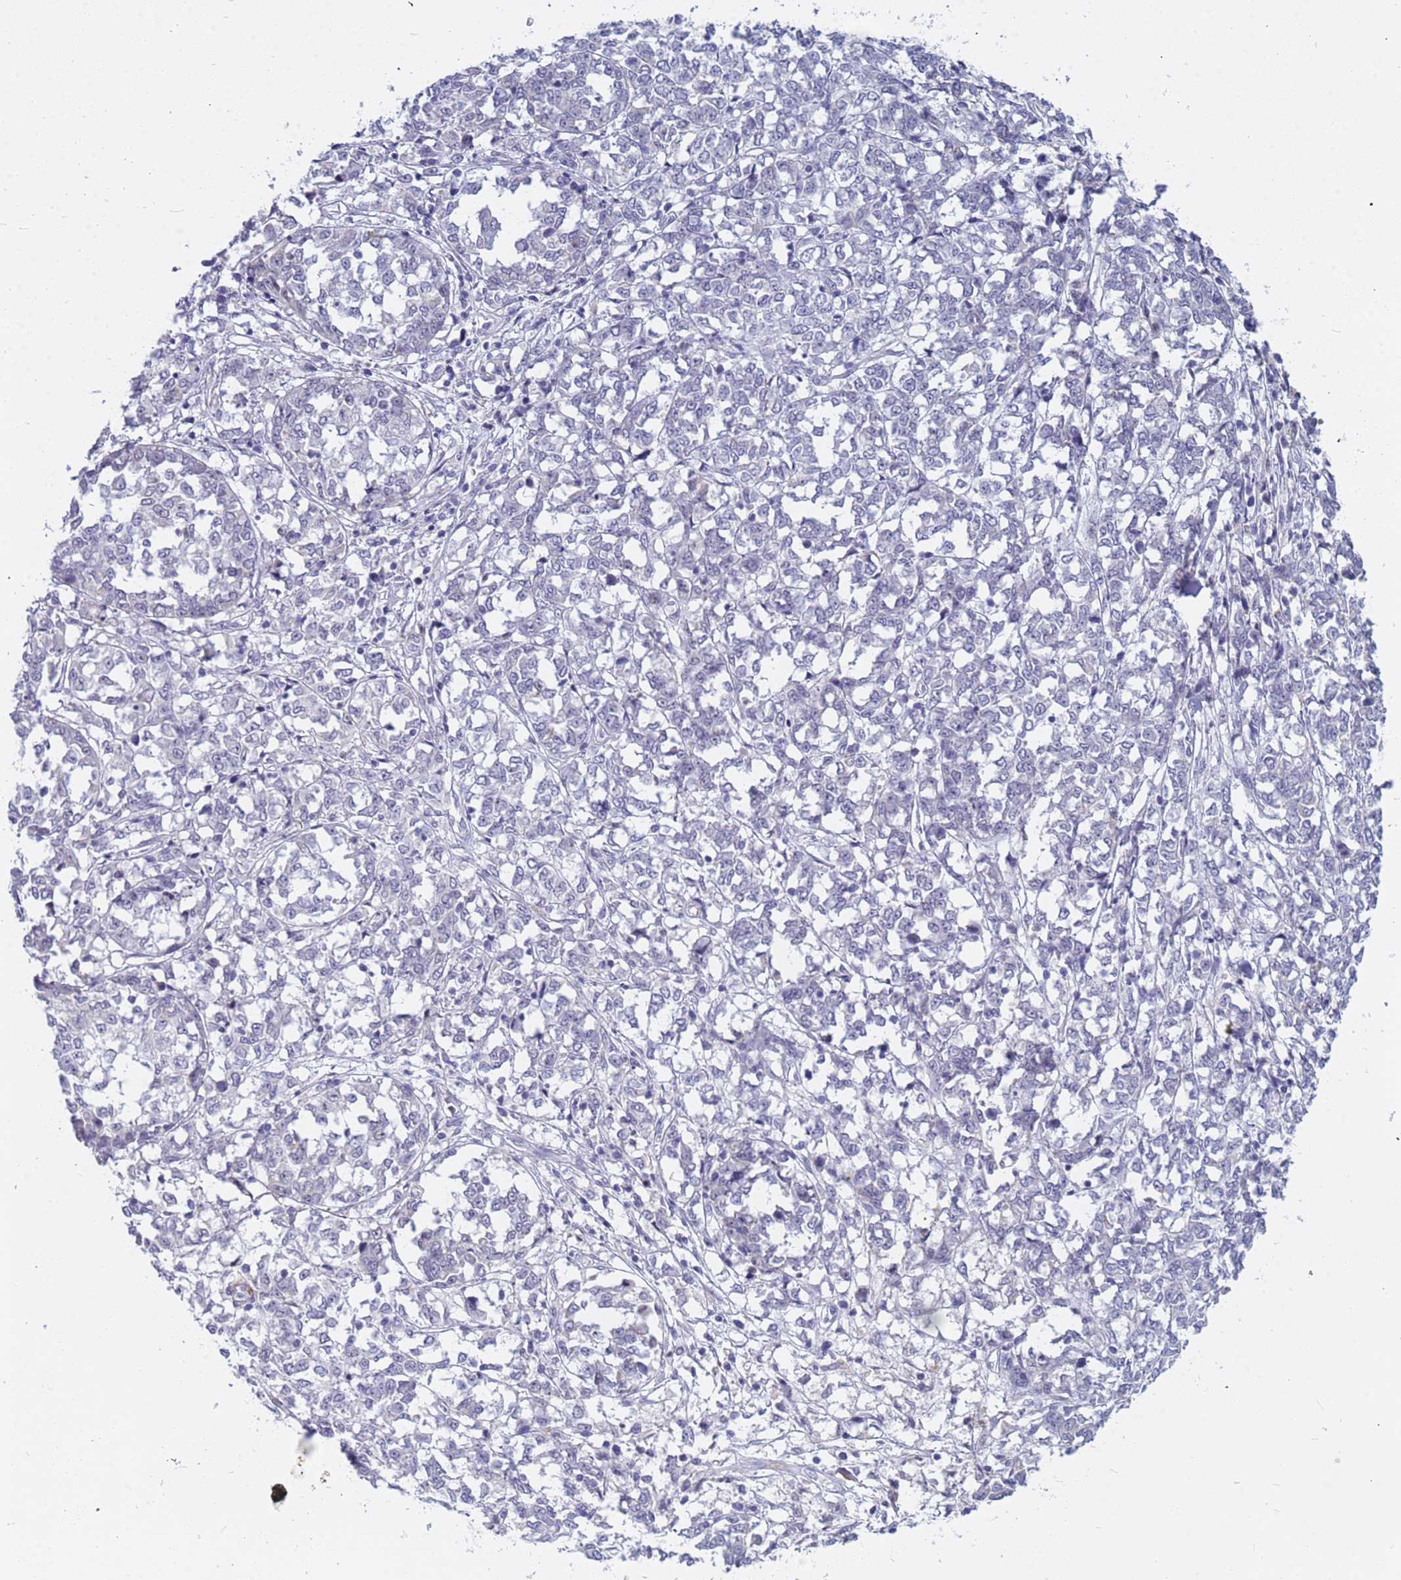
{"staining": {"intensity": "negative", "quantity": "none", "location": "none"}, "tissue": "melanoma", "cell_type": "Tumor cells", "image_type": "cancer", "snomed": [{"axis": "morphology", "description": "Malignant melanoma, NOS"}, {"axis": "topography", "description": "Skin"}], "caption": "Tumor cells are negative for protein expression in human melanoma. (Immunohistochemistry (ihc), brightfield microscopy, high magnification).", "gene": "CXorf65", "patient": {"sex": "female", "age": 72}}